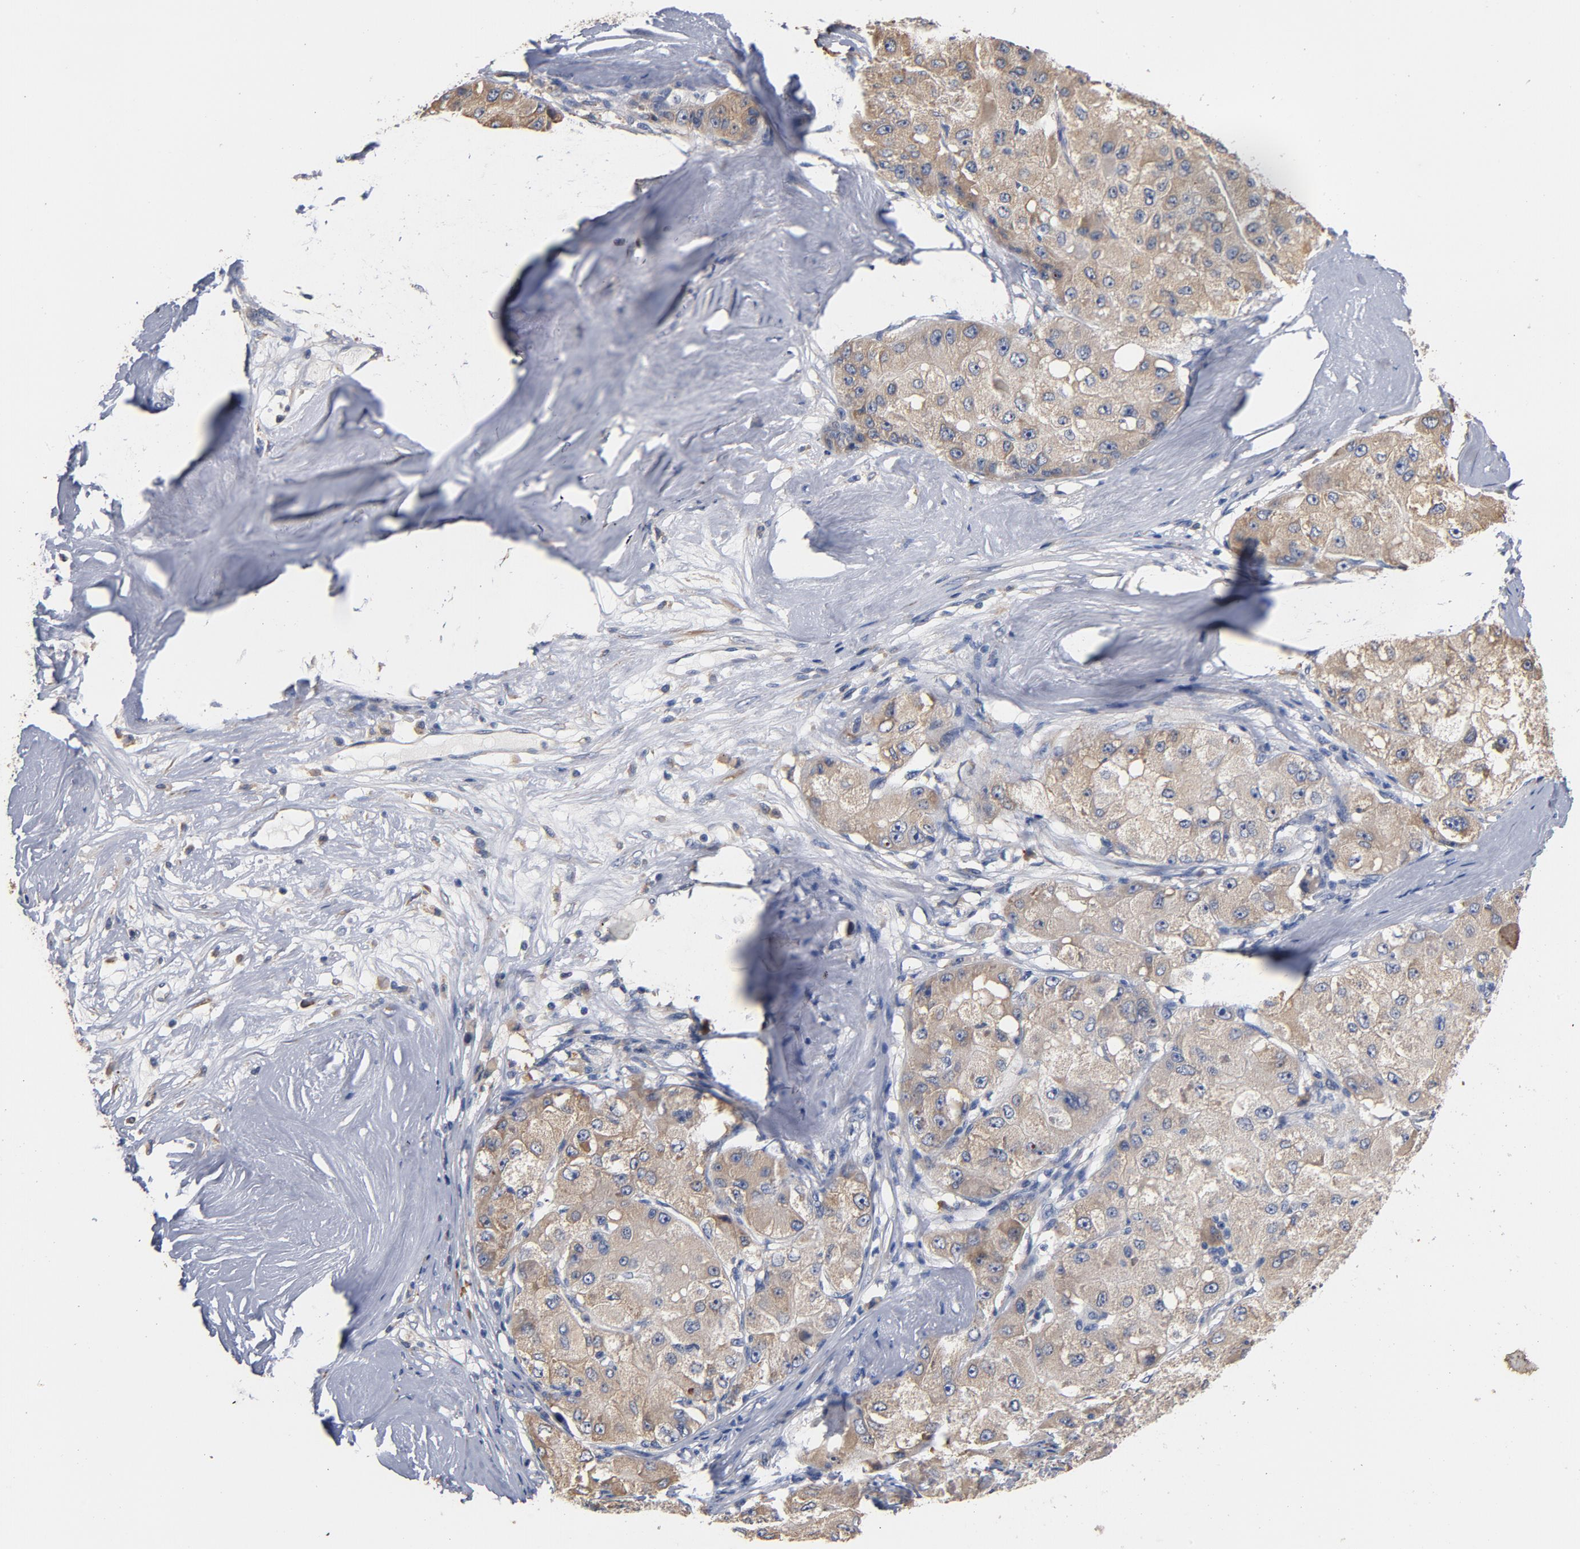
{"staining": {"intensity": "moderate", "quantity": ">75%", "location": "cytoplasmic/membranous"}, "tissue": "liver cancer", "cell_type": "Tumor cells", "image_type": "cancer", "snomed": [{"axis": "morphology", "description": "Carcinoma, Hepatocellular, NOS"}, {"axis": "topography", "description": "Liver"}], "caption": "This is an image of immunohistochemistry staining of liver hepatocellular carcinoma, which shows moderate positivity in the cytoplasmic/membranous of tumor cells.", "gene": "TLR4", "patient": {"sex": "male", "age": 80}}